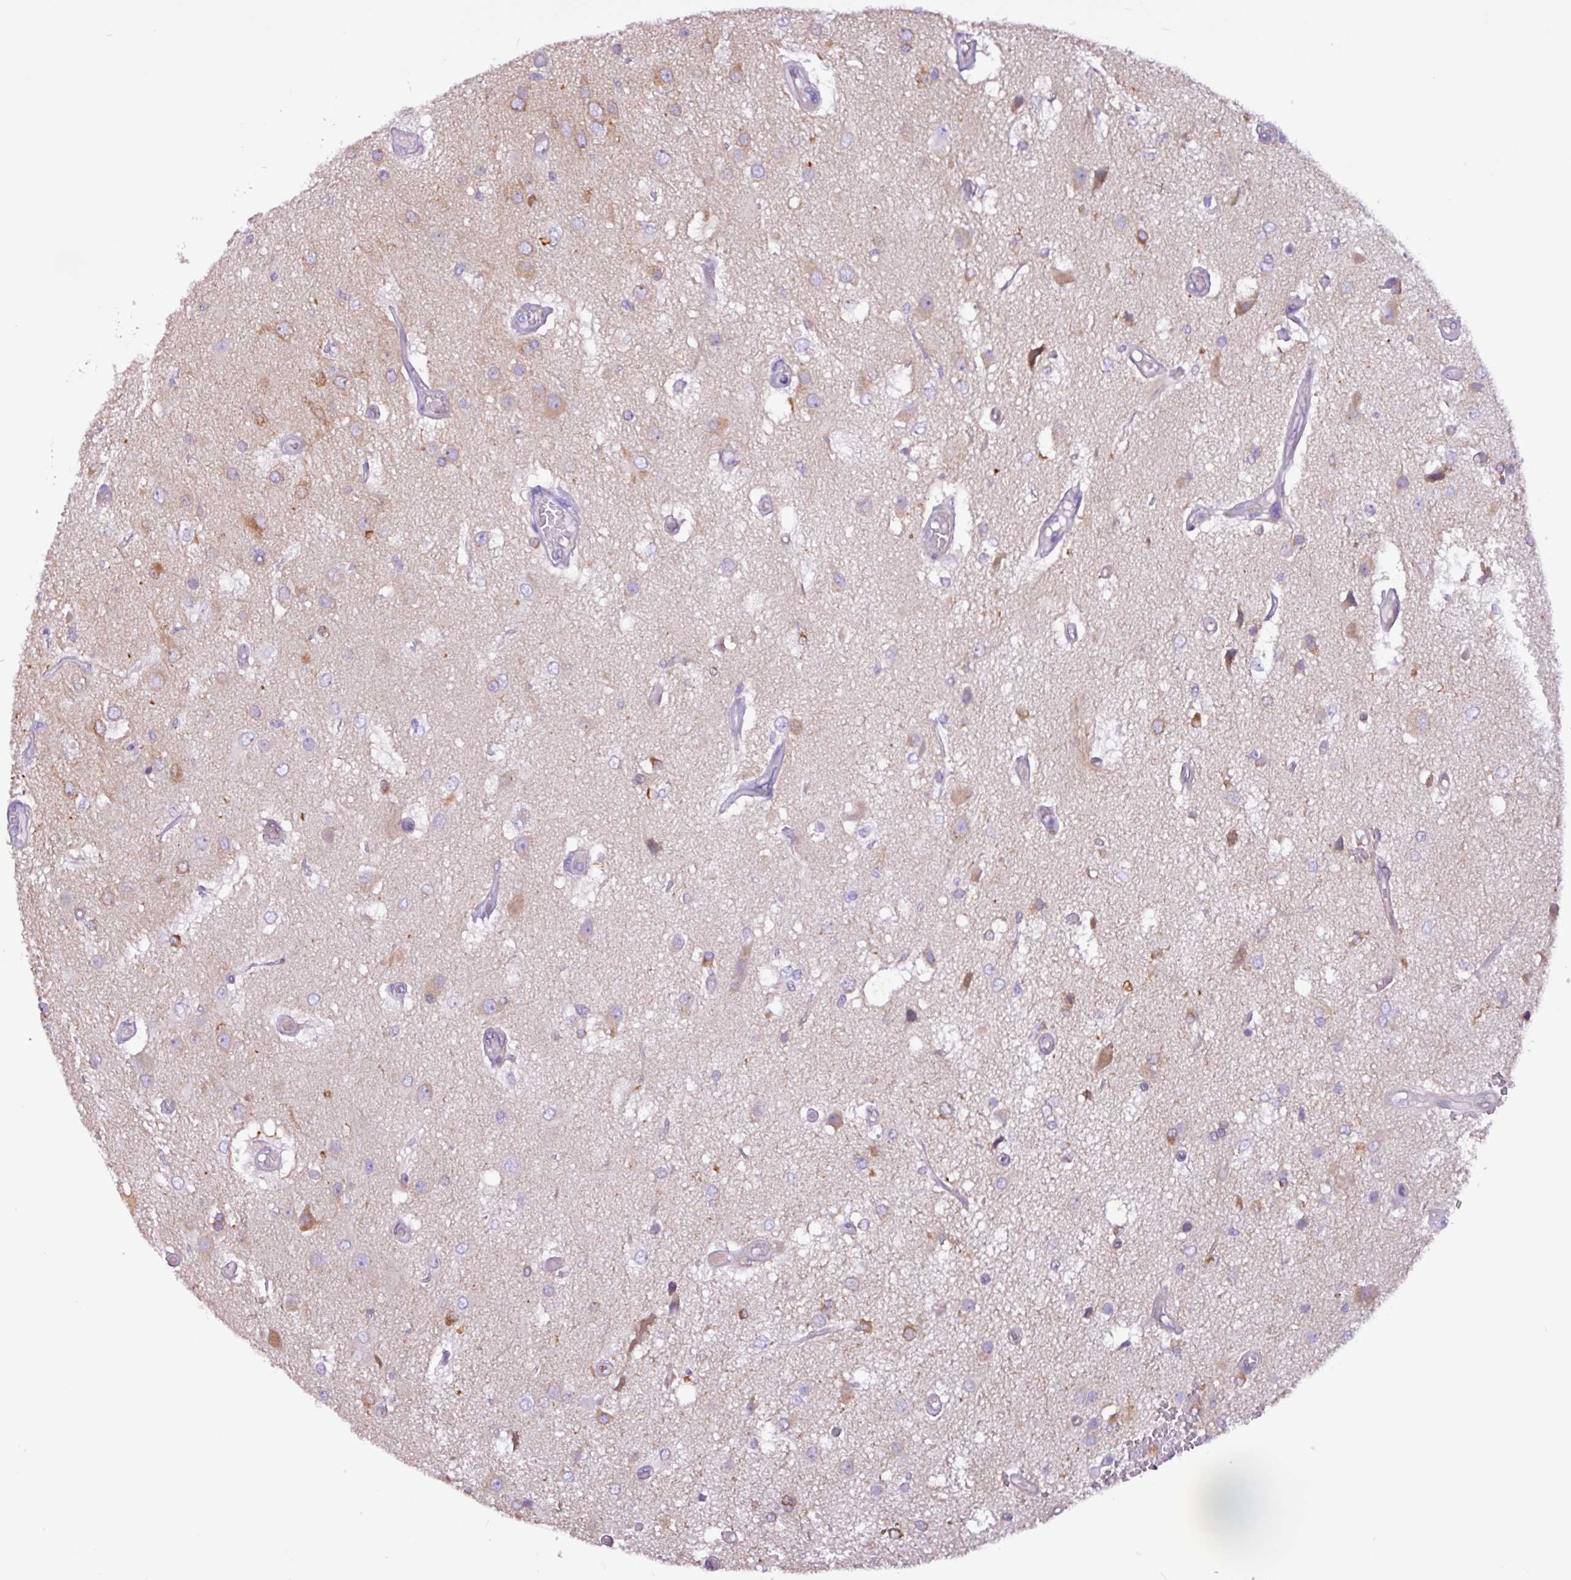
{"staining": {"intensity": "weak", "quantity": "<25%", "location": "cytoplasmic/membranous"}, "tissue": "glioma", "cell_type": "Tumor cells", "image_type": "cancer", "snomed": [{"axis": "morphology", "description": "Glioma, malignant, High grade"}, {"axis": "morphology", "description": "Glioblastoma, NOS"}, {"axis": "topography", "description": "Brain"}], "caption": "There is no significant positivity in tumor cells of glioma.", "gene": "SLC38A1", "patient": {"sex": "male", "age": 60}}